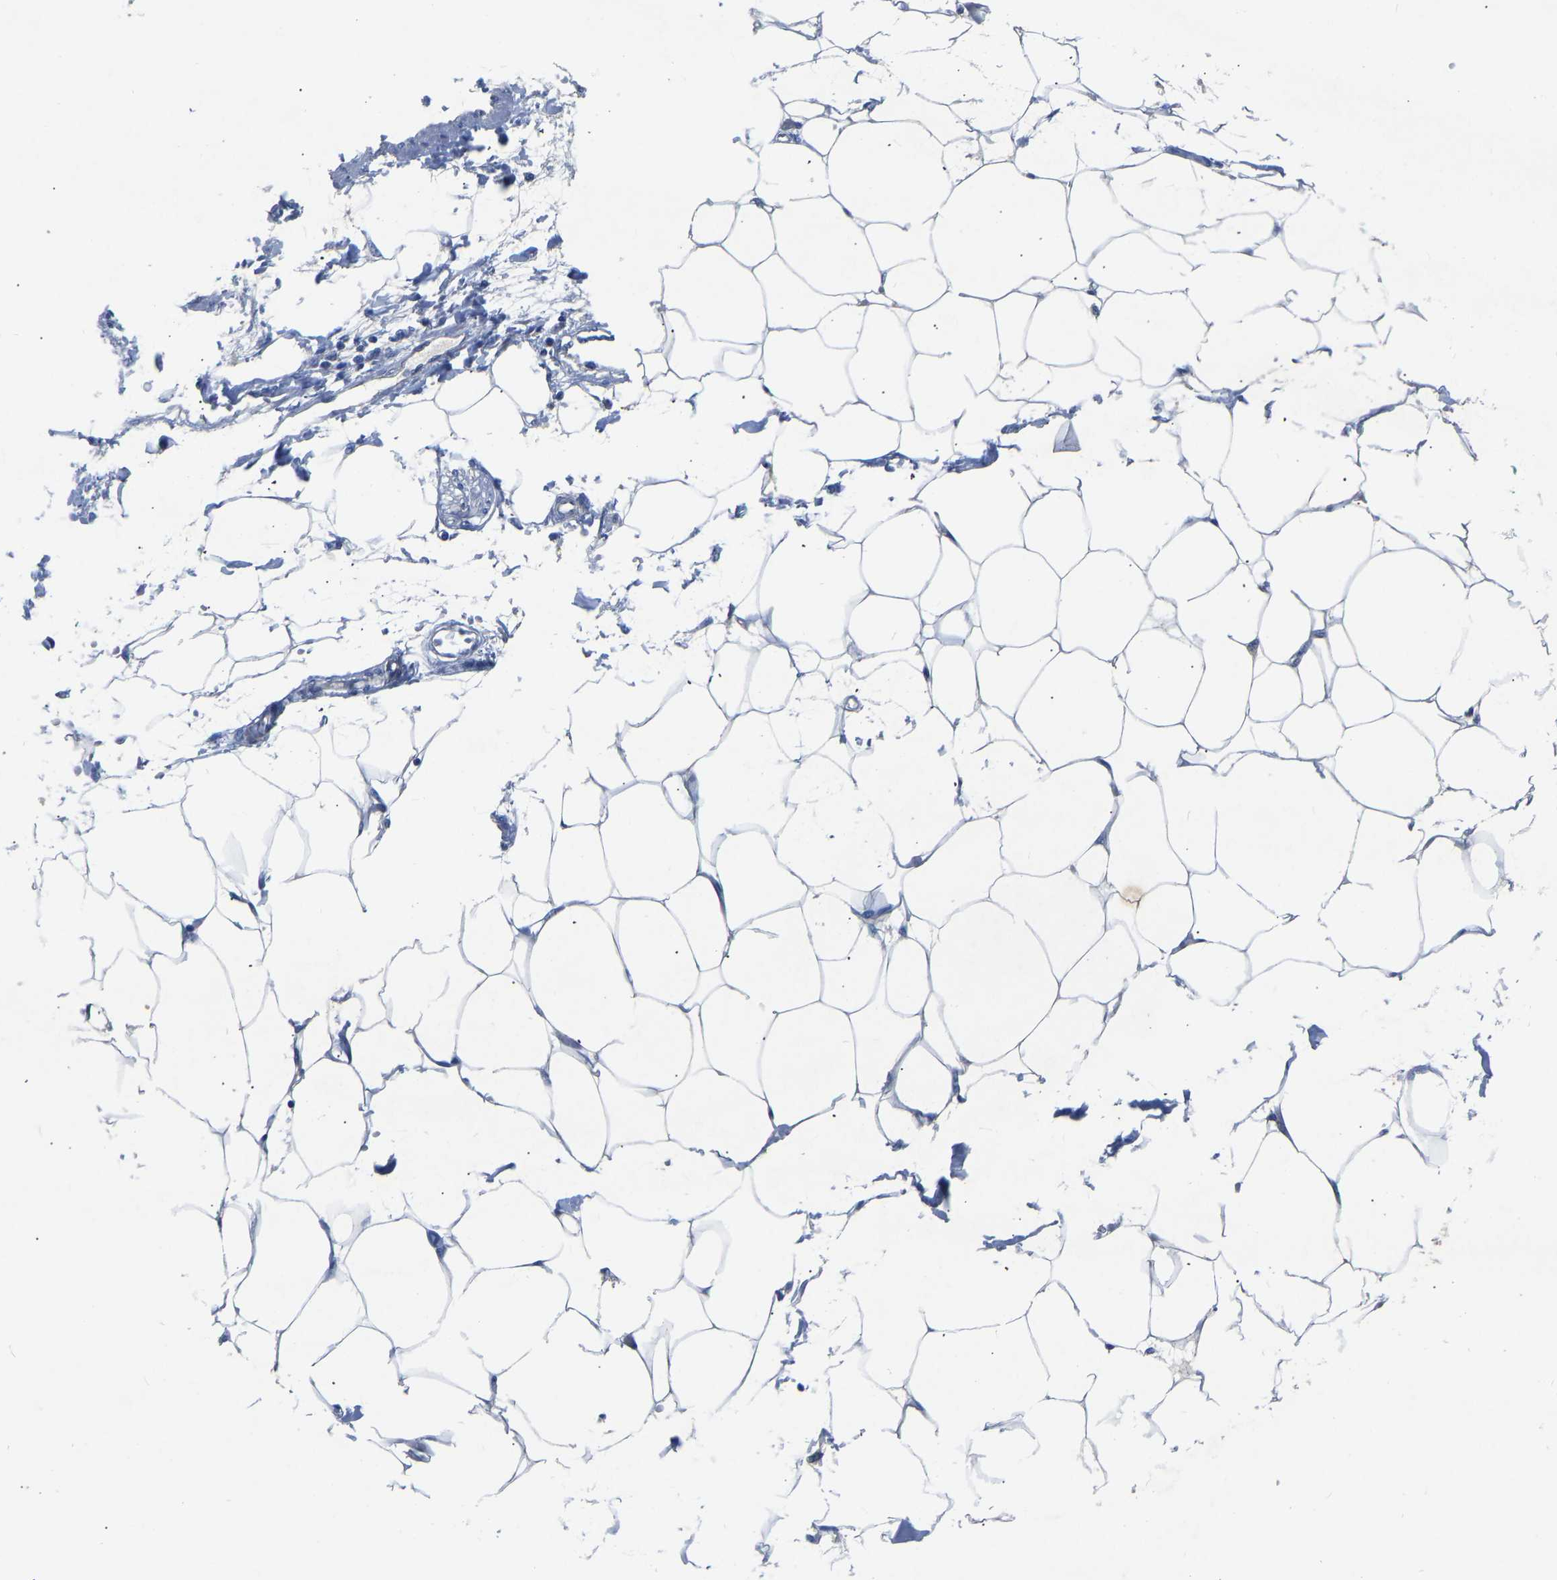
{"staining": {"intensity": "negative", "quantity": "none", "location": "none"}, "tissue": "adipose tissue", "cell_type": "Adipocytes", "image_type": "normal", "snomed": [{"axis": "morphology", "description": "Normal tissue, NOS"}, {"axis": "morphology", "description": "Adenocarcinoma, NOS"}, {"axis": "topography", "description": "Colon"}, {"axis": "topography", "description": "Peripheral nerve tissue"}], "caption": "Adipocytes are negative for protein expression in unremarkable human adipose tissue. (IHC, brightfield microscopy, high magnification).", "gene": "RBP1", "patient": {"sex": "male", "age": 14}}